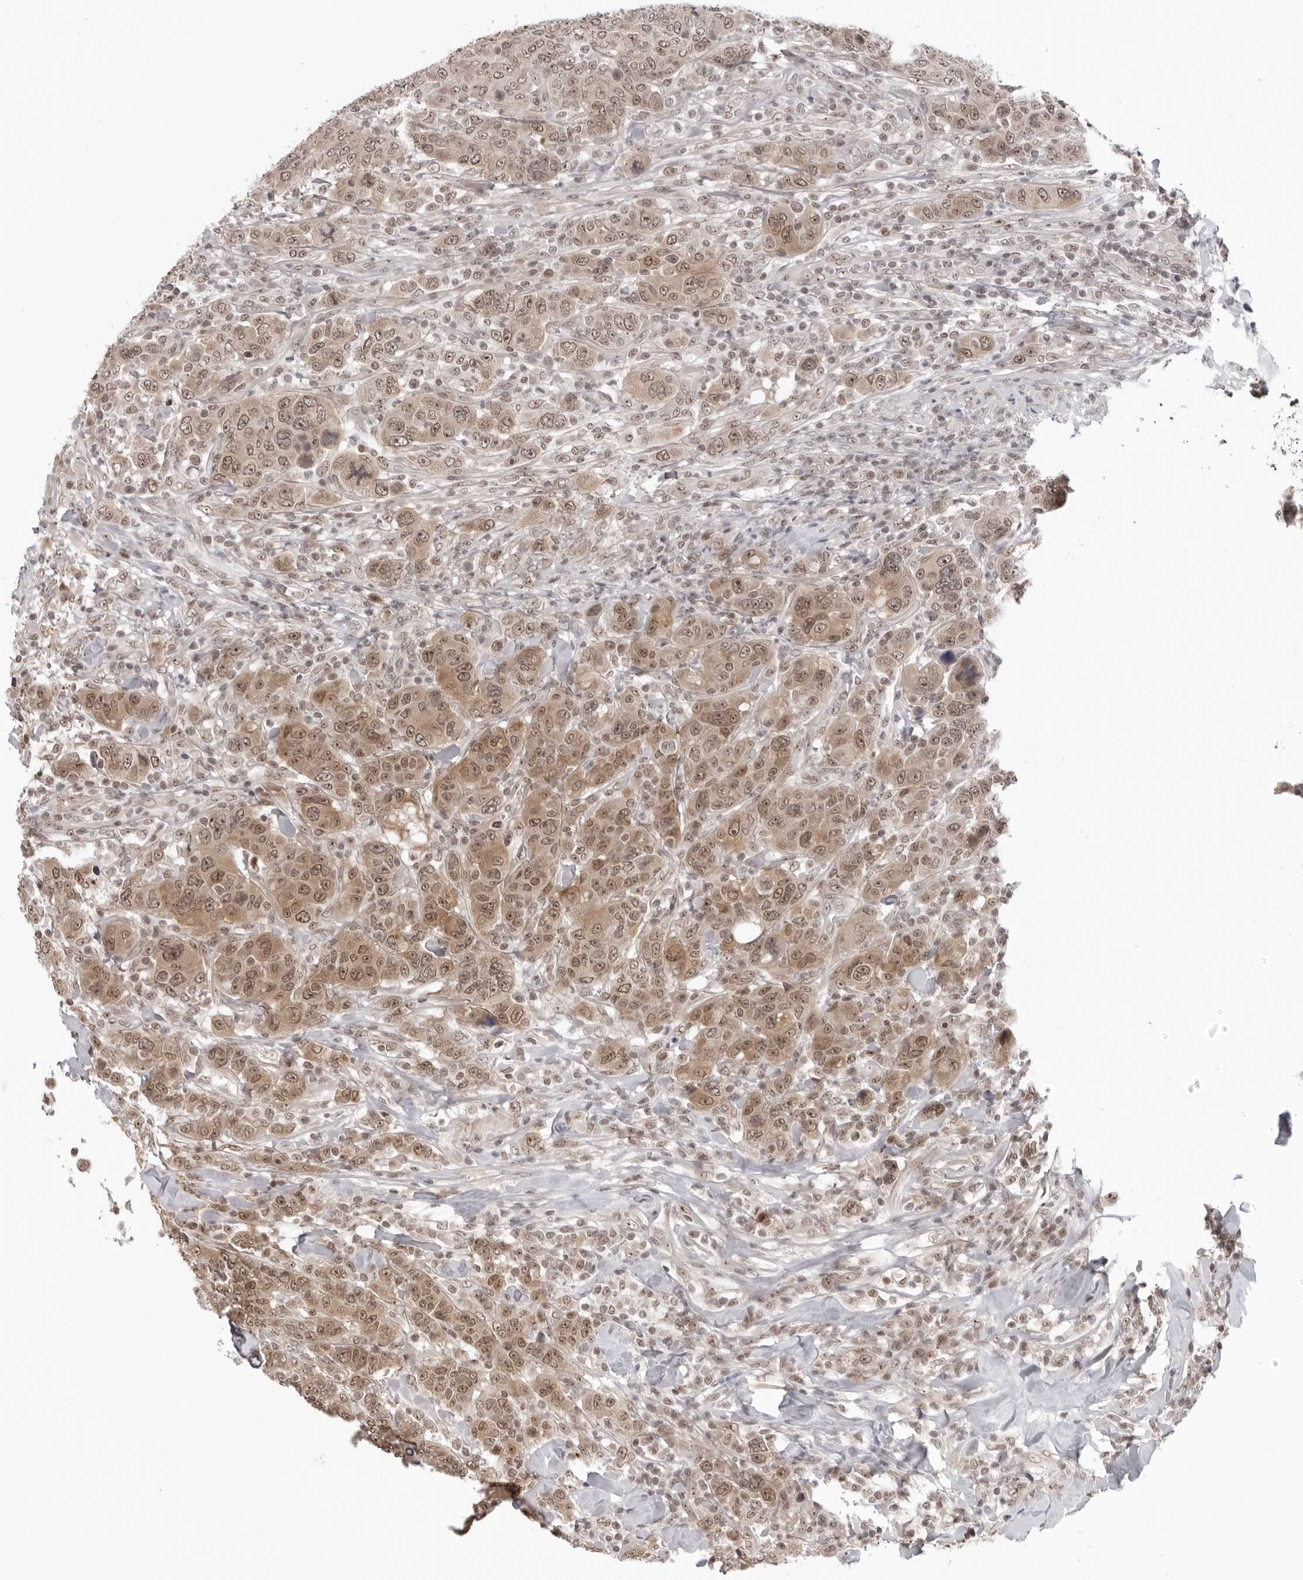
{"staining": {"intensity": "moderate", "quantity": ">75%", "location": "cytoplasmic/membranous,nuclear"}, "tissue": "breast cancer", "cell_type": "Tumor cells", "image_type": "cancer", "snomed": [{"axis": "morphology", "description": "Duct carcinoma"}, {"axis": "topography", "description": "Breast"}], "caption": "Infiltrating ductal carcinoma (breast) was stained to show a protein in brown. There is medium levels of moderate cytoplasmic/membranous and nuclear expression in approximately >75% of tumor cells.", "gene": "EXOSC10", "patient": {"sex": "female", "age": 37}}